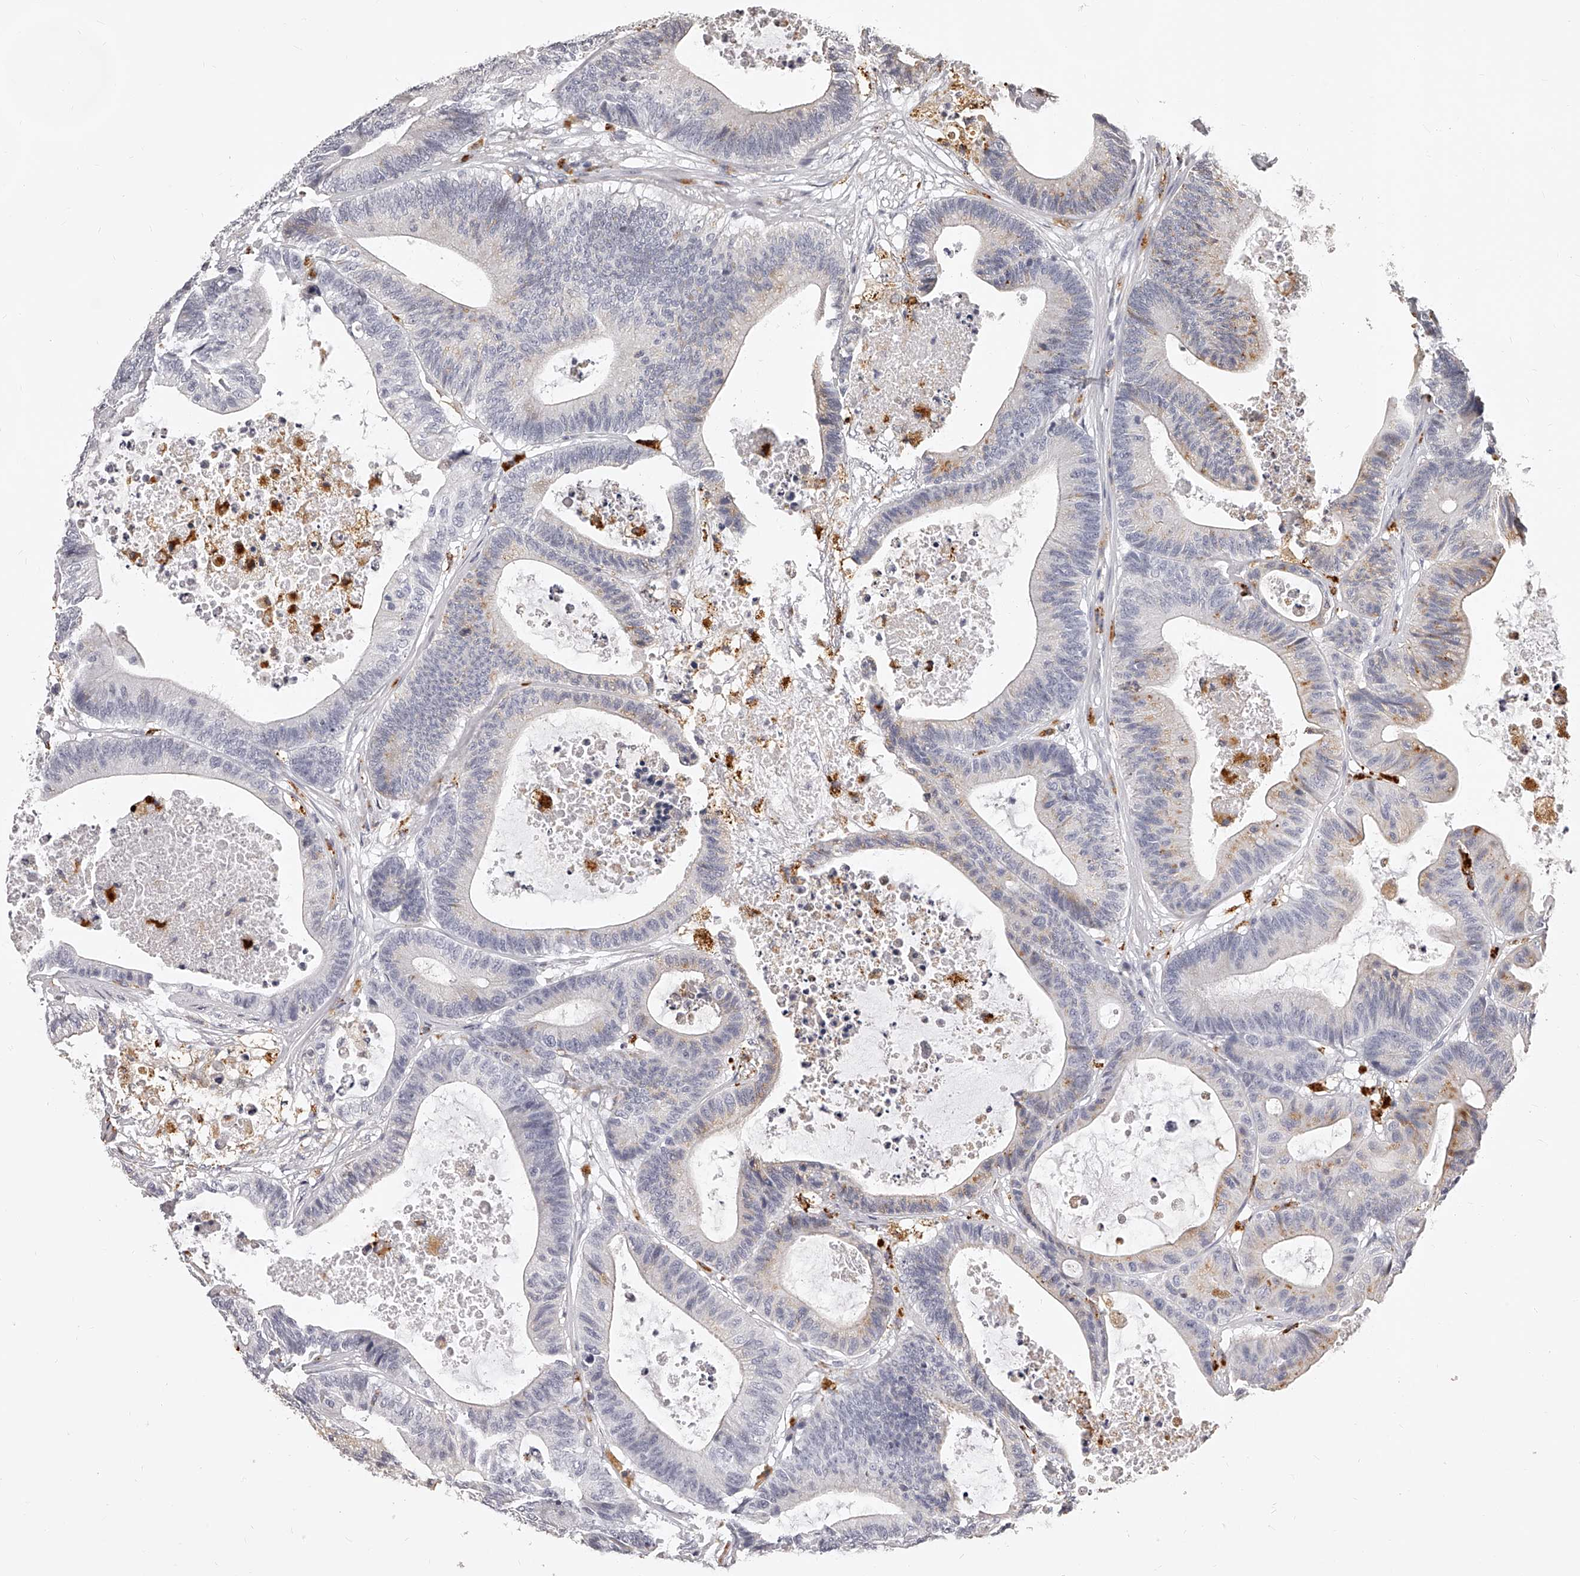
{"staining": {"intensity": "weak", "quantity": "<25%", "location": "cytoplasmic/membranous"}, "tissue": "colorectal cancer", "cell_type": "Tumor cells", "image_type": "cancer", "snomed": [{"axis": "morphology", "description": "Adenocarcinoma, NOS"}, {"axis": "topography", "description": "Colon"}], "caption": "Immunohistochemistry of adenocarcinoma (colorectal) demonstrates no staining in tumor cells.", "gene": "DMRT1", "patient": {"sex": "female", "age": 84}}